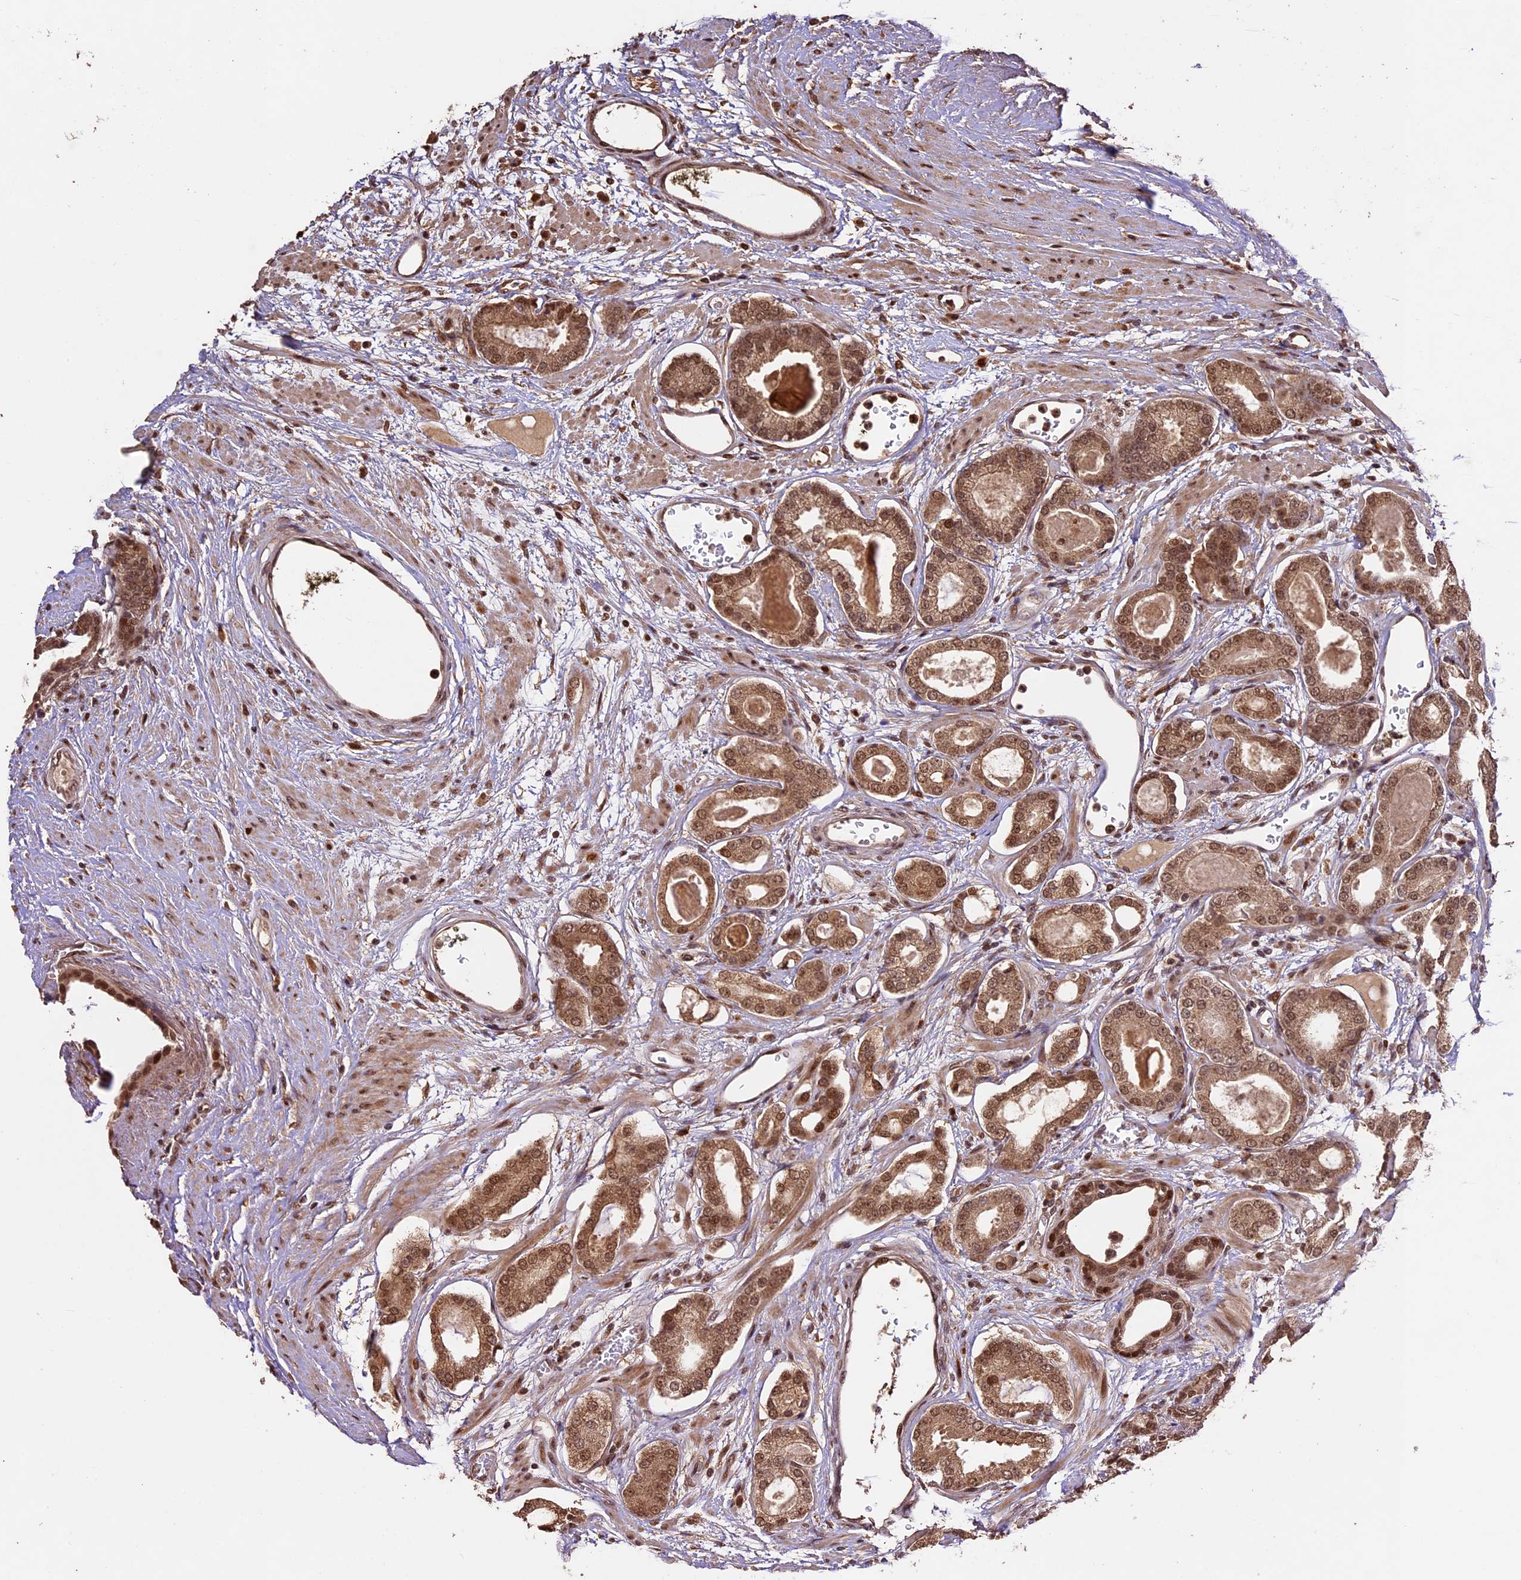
{"staining": {"intensity": "moderate", "quantity": ">75%", "location": "cytoplasmic/membranous,nuclear"}, "tissue": "prostate cancer", "cell_type": "Tumor cells", "image_type": "cancer", "snomed": [{"axis": "morphology", "description": "Adenocarcinoma, Low grade"}, {"axis": "topography", "description": "Prostate"}], "caption": "Prostate low-grade adenocarcinoma stained with DAB (3,3'-diaminobenzidine) immunohistochemistry (IHC) exhibits medium levels of moderate cytoplasmic/membranous and nuclear positivity in approximately >75% of tumor cells.", "gene": "CDKN2AIP", "patient": {"sex": "male", "age": 60}}